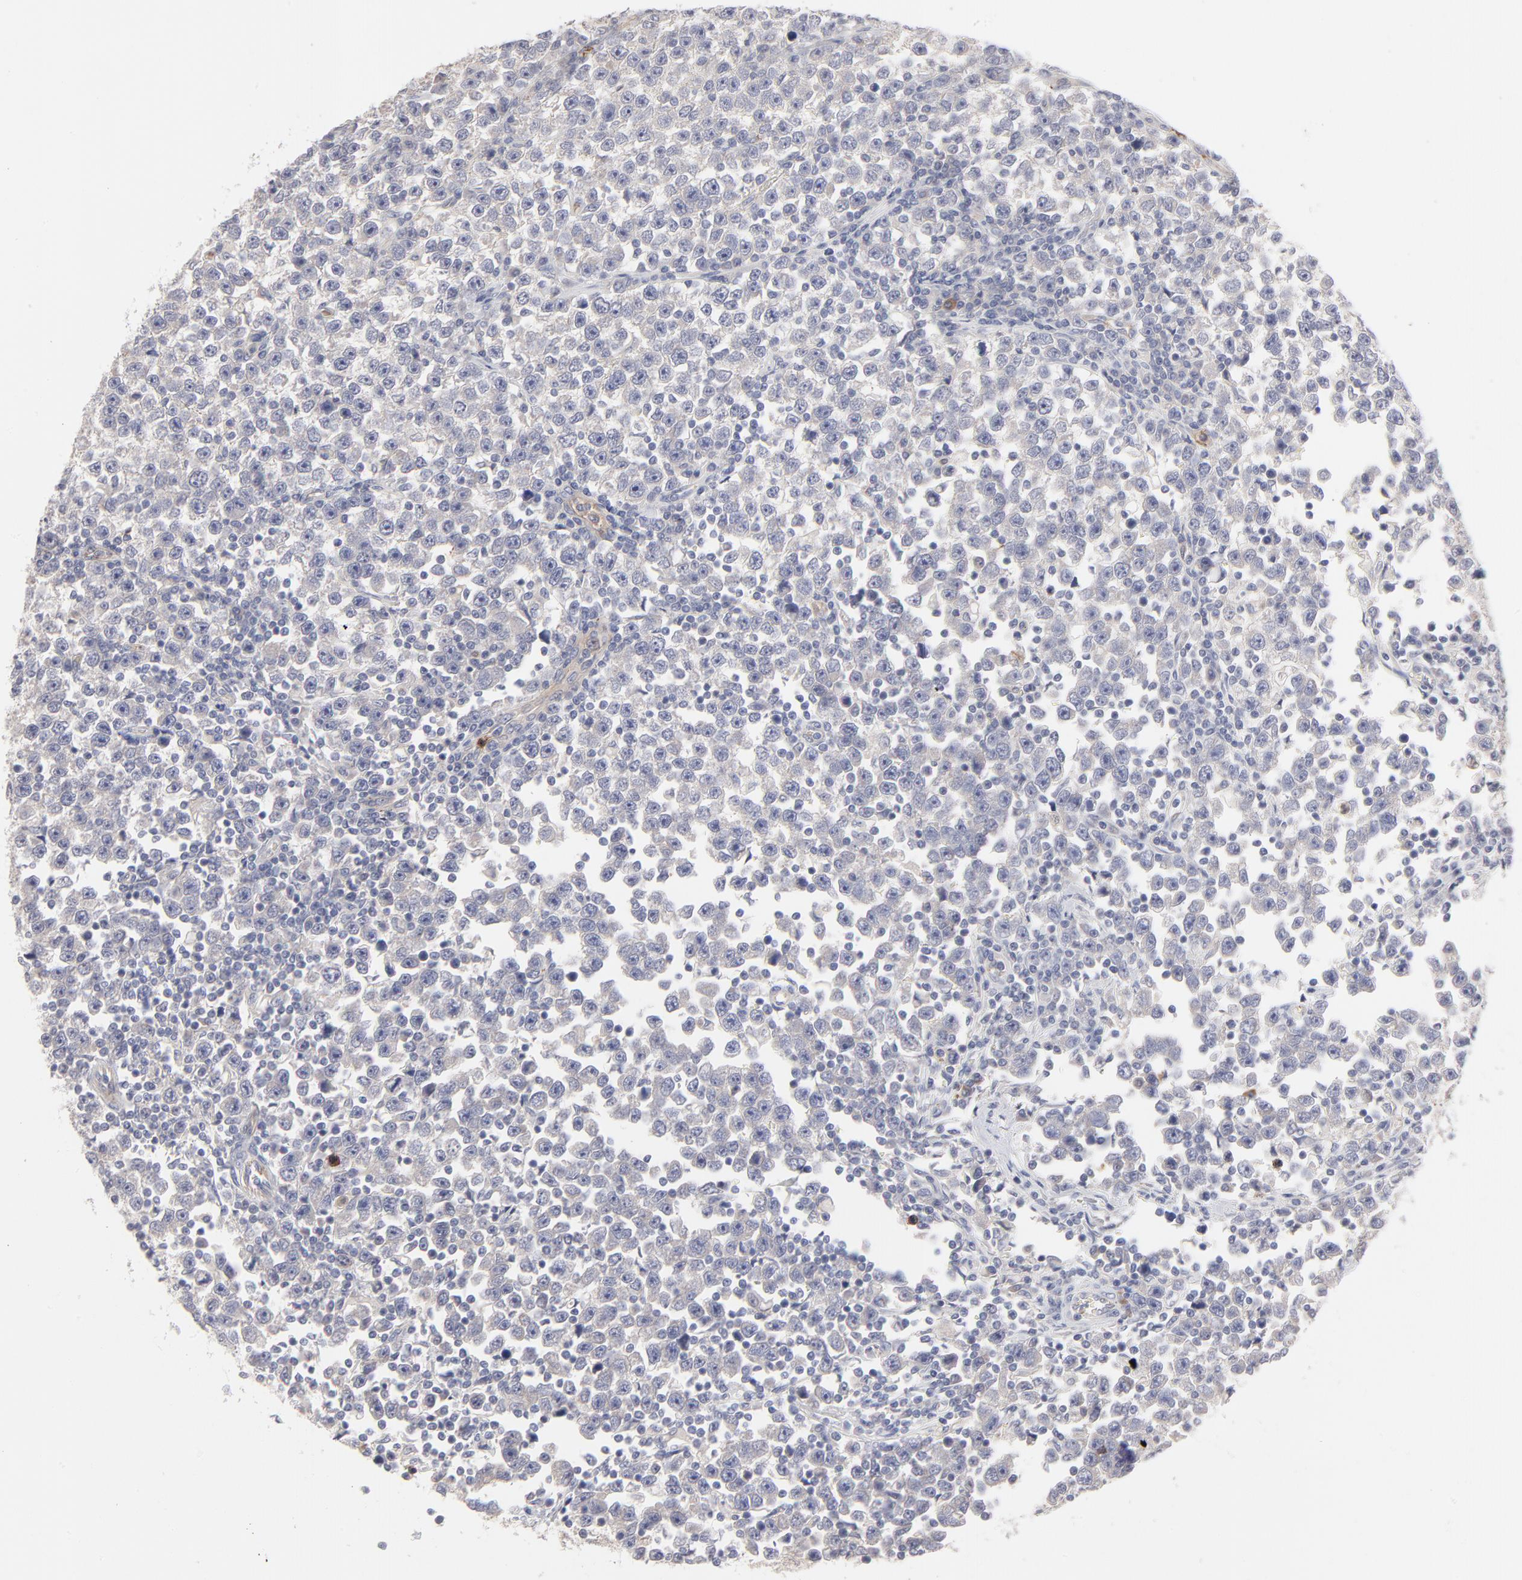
{"staining": {"intensity": "negative", "quantity": "none", "location": "none"}, "tissue": "testis cancer", "cell_type": "Tumor cells", "image_type": "cancer", "snomed": [{"axis": "morphology", "description": "Seminoma, NOS"}, {"axis": "topography", "description": "Testis"}], "caption": "This photomicrograph is of seminoma (testis) stained with IHC to label a protein in brown with the nuclei are counter-stained blue. There is no staining in tumor cells.", "gene": "CCR3", "patient": {"sex": "male", "age": 43}}